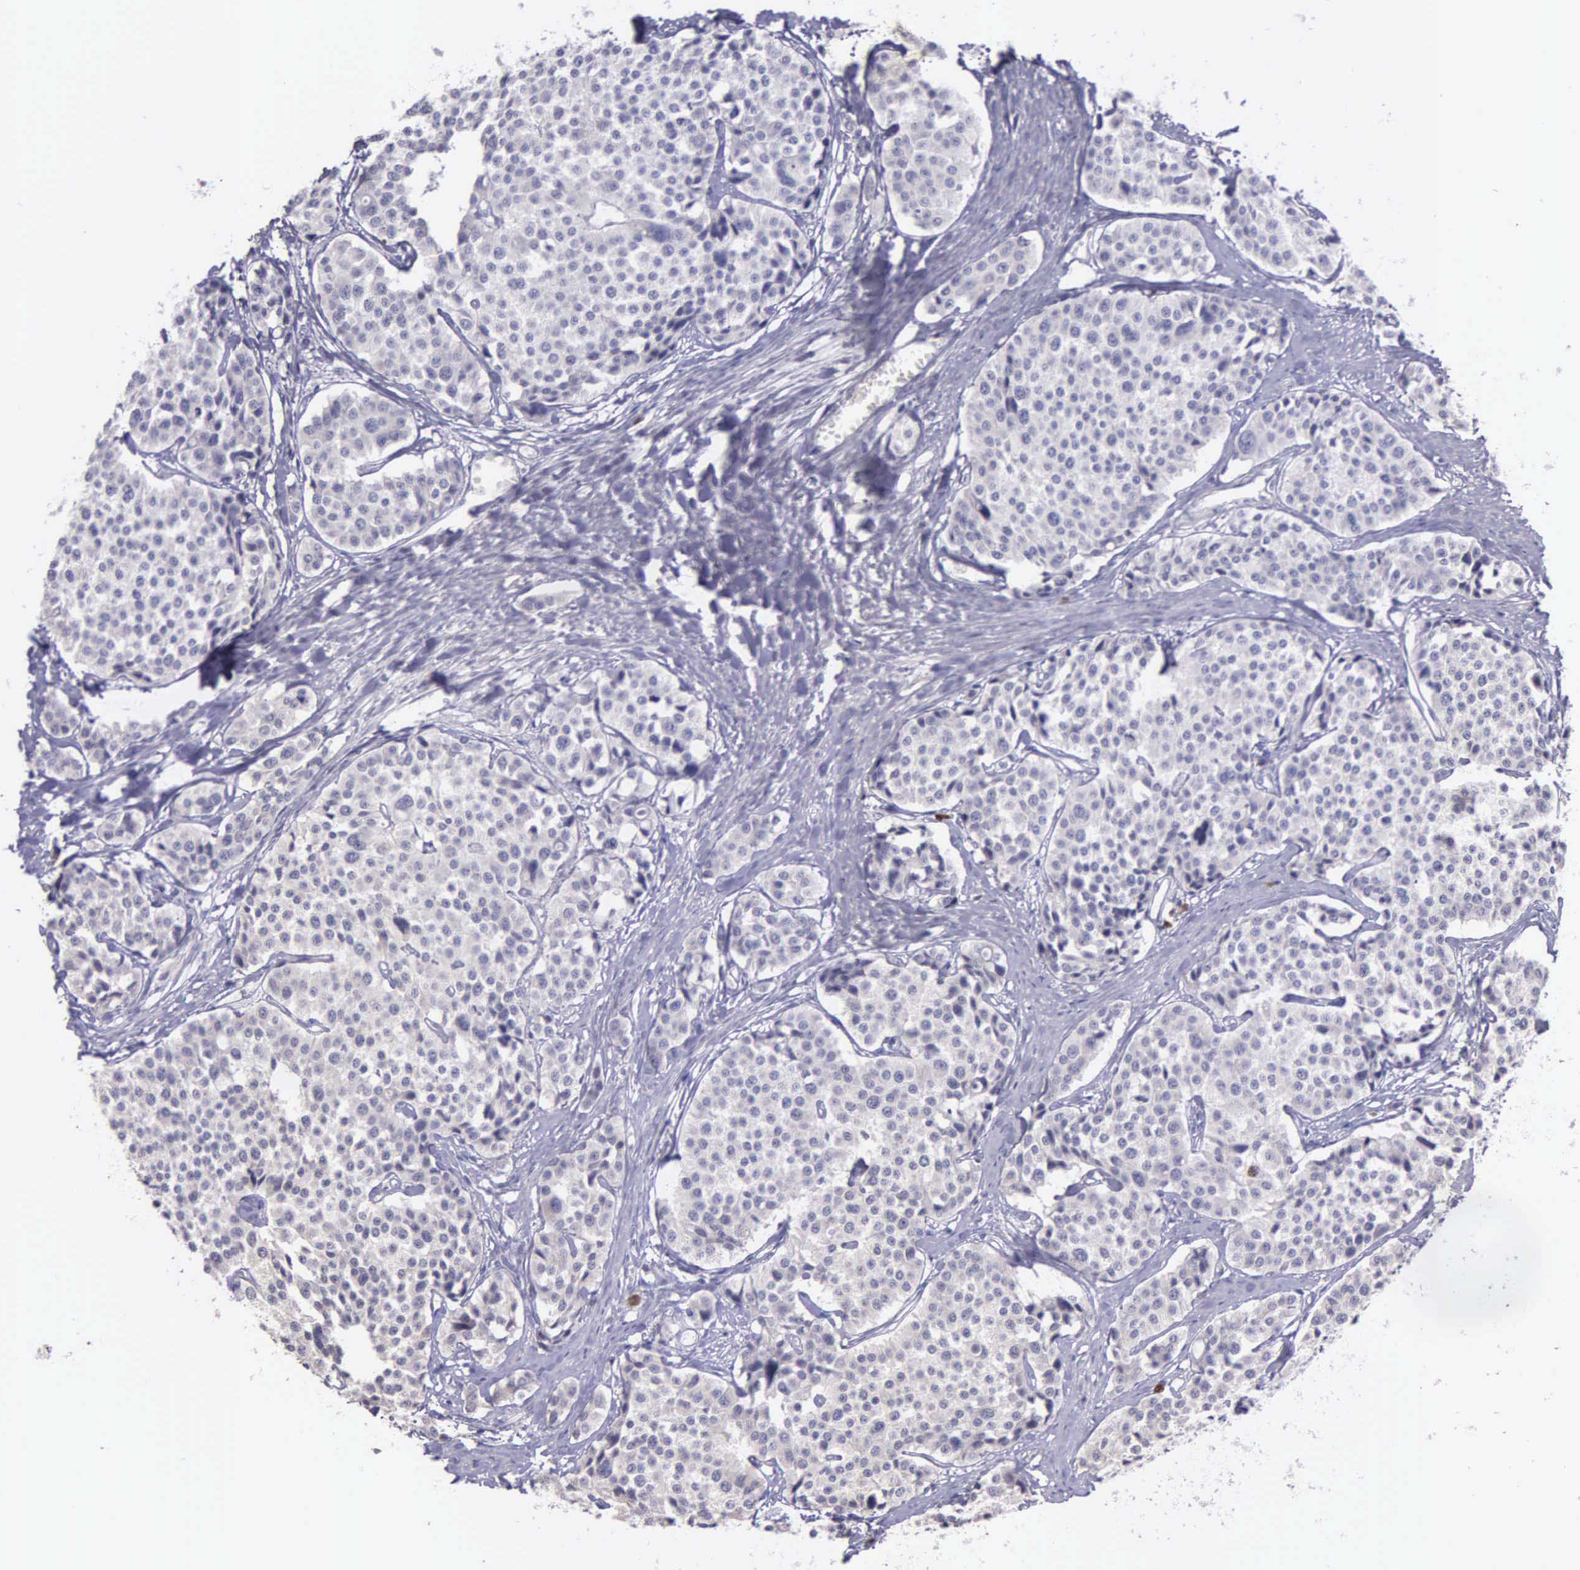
{"staining": {"intensity": "negative", "quantity": "none", "location": "none"}, "tissue": "carcinoid", "cell_type": "Tumor cells", "image_type": "cancer", "snomed": [{"axis": "morphology", "description": "Carcinoid, malignant, NOS"}, {"axis": "topography", "description": "Small intestine"}], "caption": "Tumor cells show no significant staining in carcinoid (malignant).", "gene": "MCM5", "patient": {"sex": "male", "age": 60}}